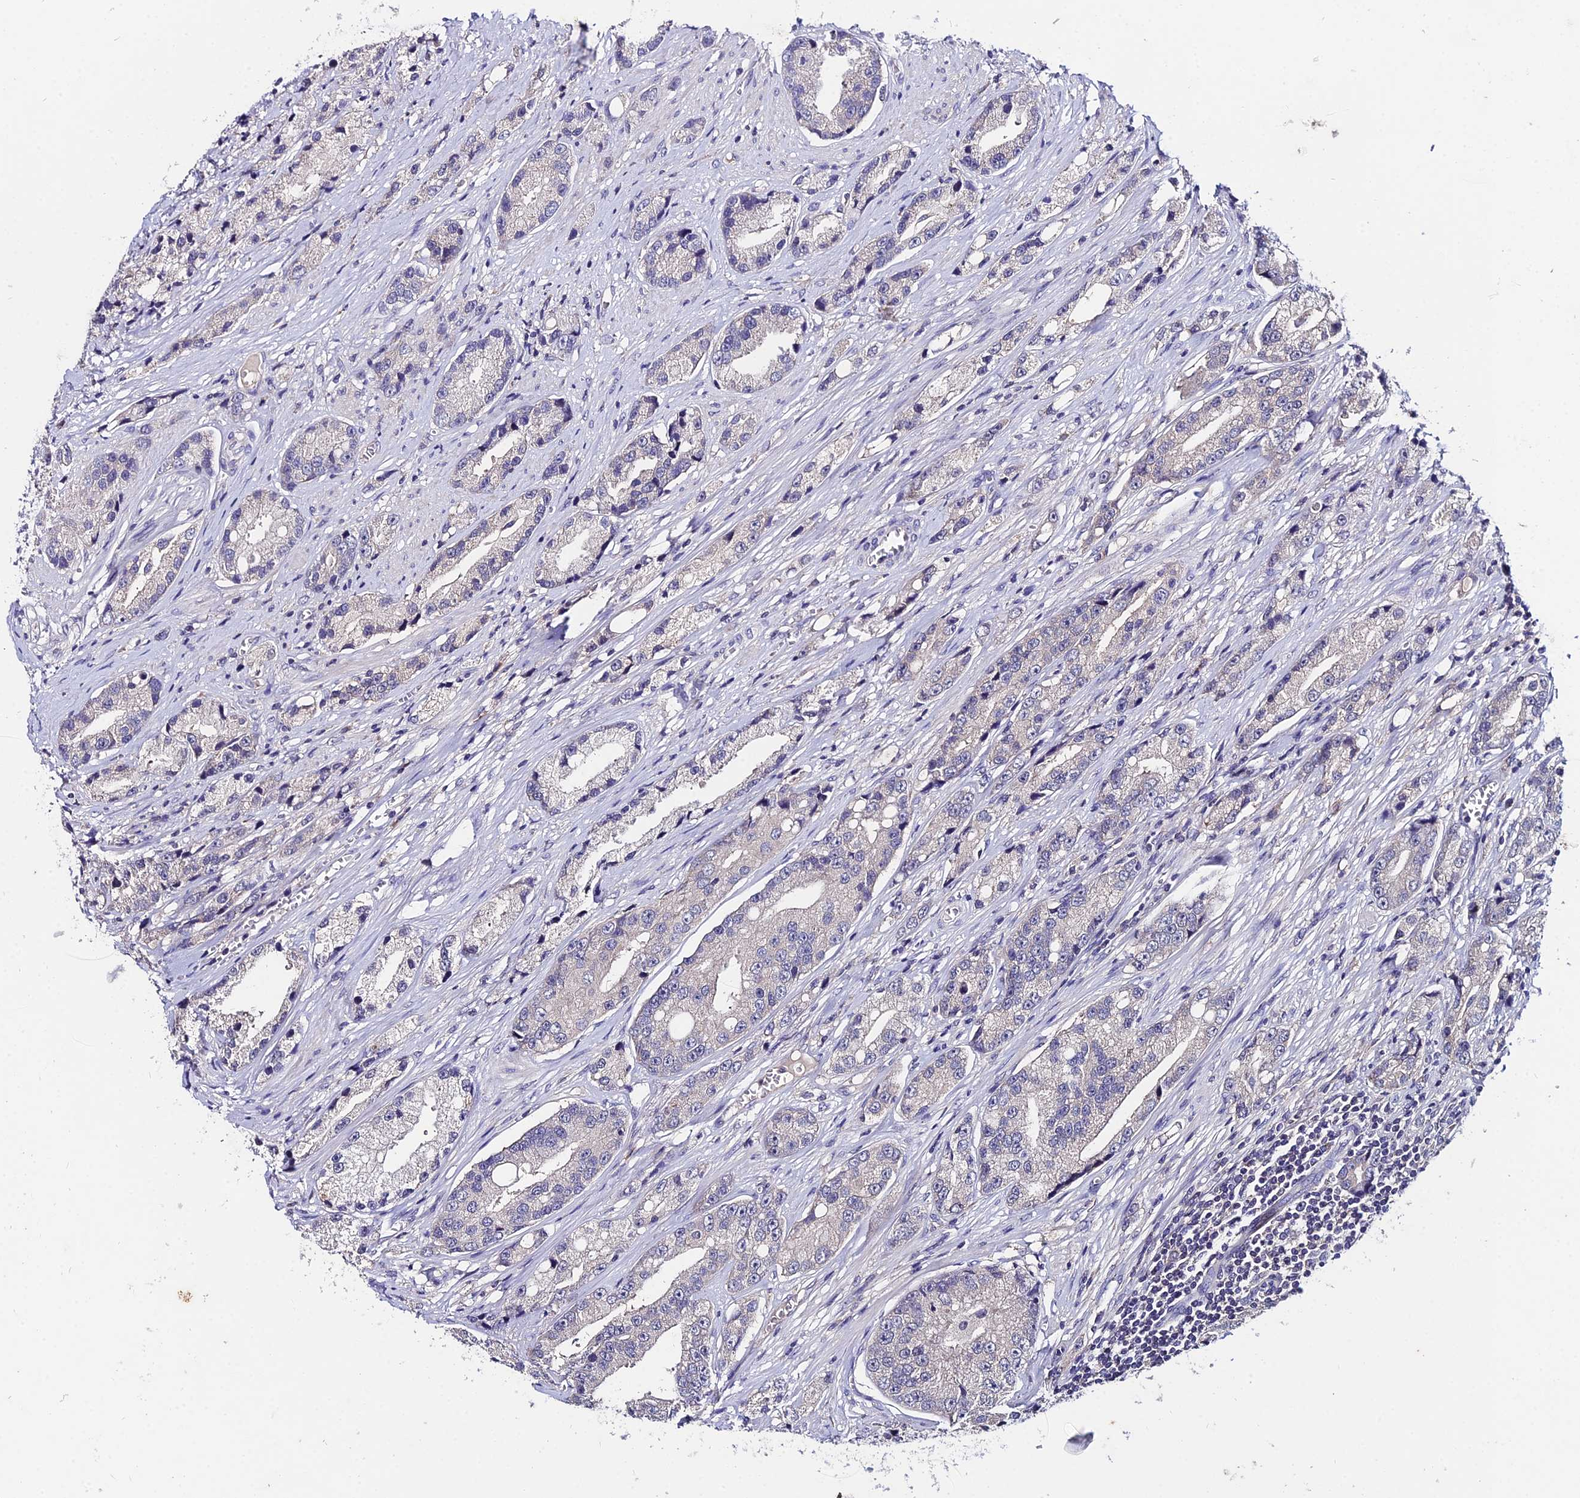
{"staining": {"intensity": "negative", "quantity": "none", "location": "none"}, "tissue": "prostate cancer", "cell_type": "Tumor cells", "image_type": "cancer", "snomed": [{"axis": "morphology", "description": "Adenocarcinoma, High grade"}, {"axis": "topography", "description": "Prostate"}], "caption": "A photomicrograph of human prostate cancer is negative for staining in tumor cells. (IHC, brightfield microscopy, high magnification).", "gene": "LGALS7", "patient": {"sex": "male", "age": 74}}